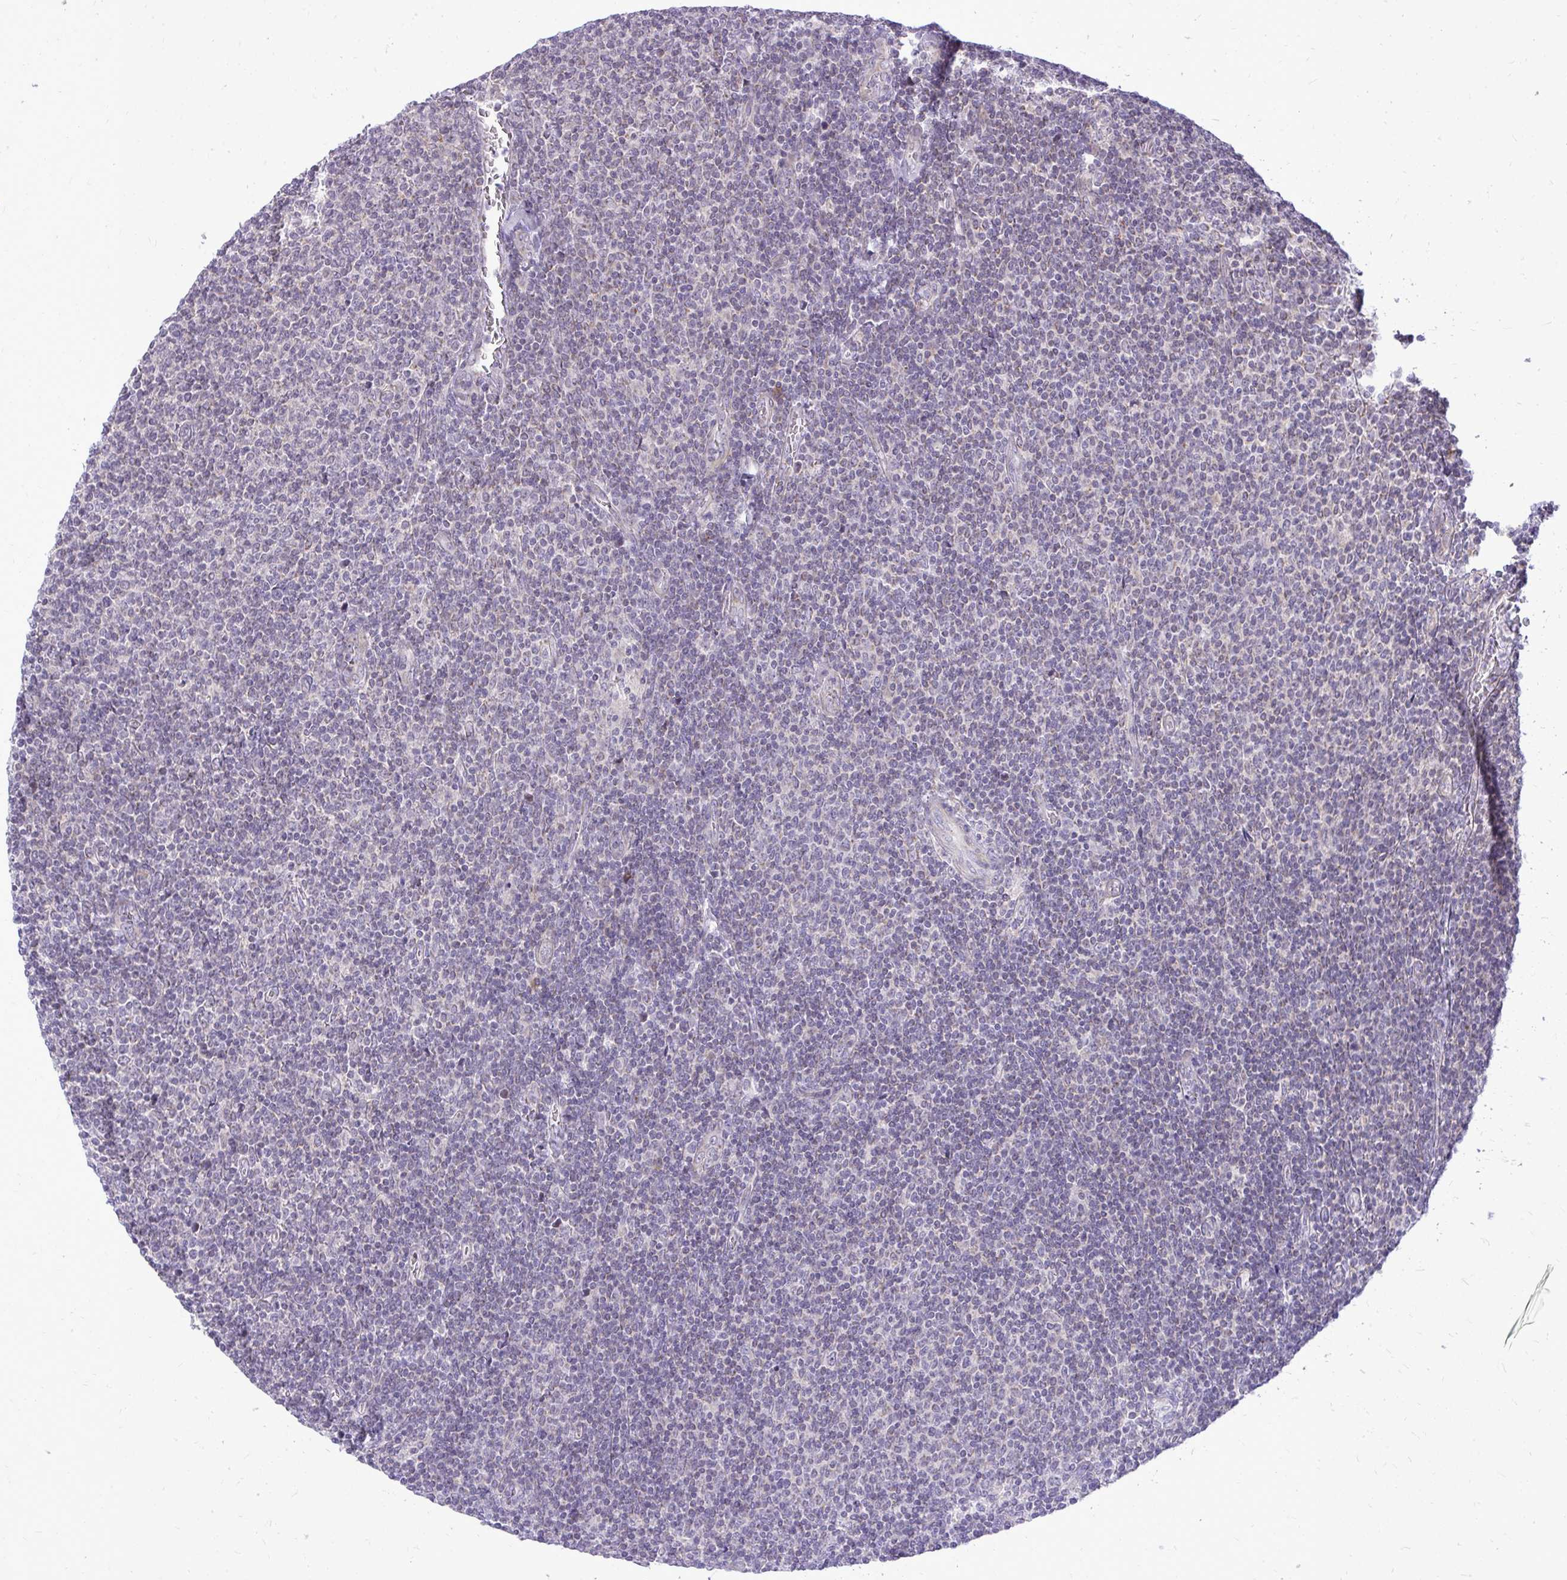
{"staining": {"intensity": "negative", "quantity": "none", "location": "none"}, "tissue": "lymphoma", "cell_type": "Tumor cells", "image_type": "cancer", "snomed": [{"axis": "morphology", "description": "Malignant lymphoma, non-Hodgkin's type, Low grade"}, {"axis": "topography", "description": "Lymph node"}], "caption": "Immunohistochemical staining of human lymphoma displays no significant staining in tumor cells. The staining is performed using DAB brown chromogen with nuclei counter-stained in using hematoxylin.", "gene": "SPTBN2", "patient": {"sex": "male", "age": 52}}